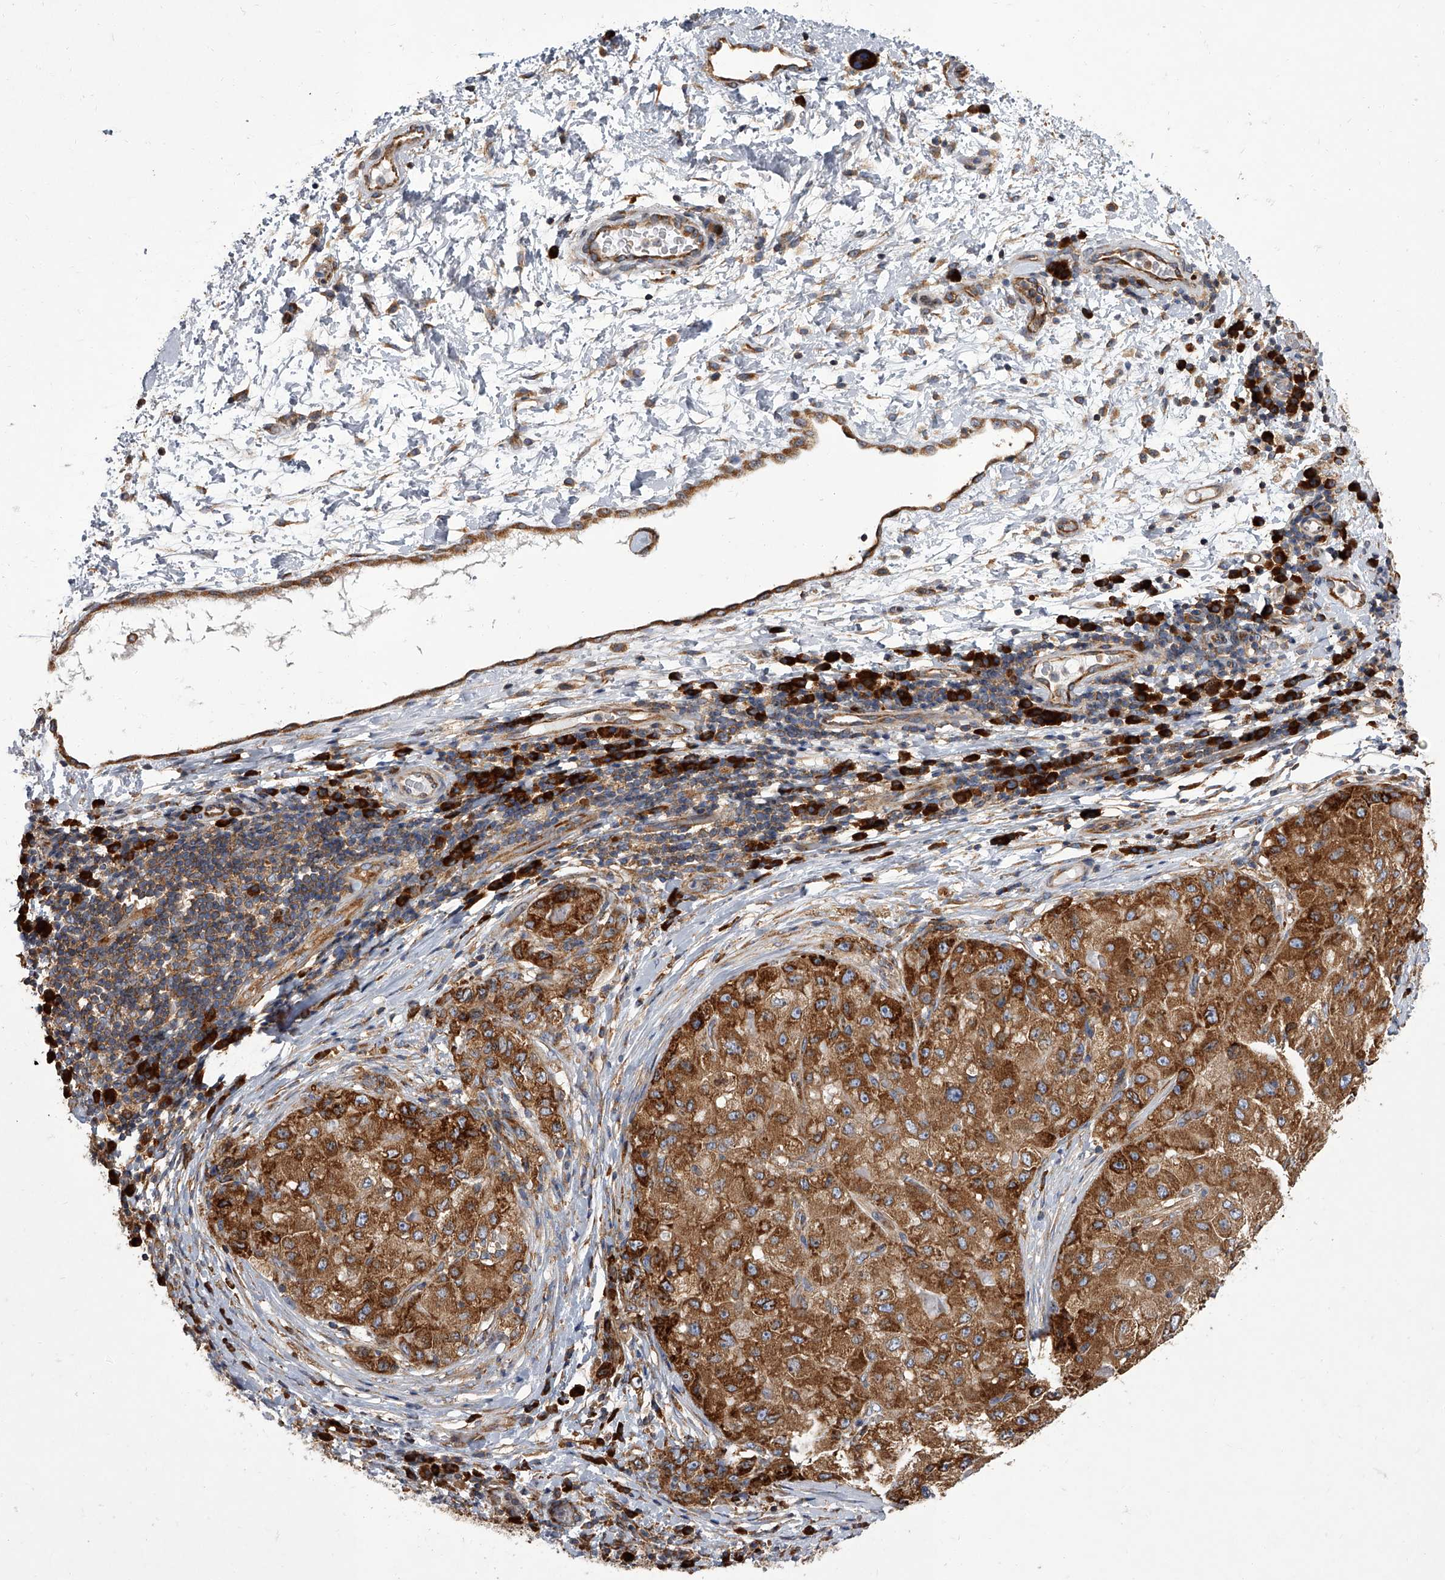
{"staining": {"intensity": "strong", "quantity": ">75%", "location": "cytoplasmic/membranous"}, "tissue": "liver cancer", "cell_type": "Tumor cells", "image_type": "cancer", "snomed": [{"axis": "morphology", "description": "Carcinoma, Hepatocellular, NOS"}, {"axis": "topography", "description": "Liver"}], "caption": "DAB immunohistochemical staining of human hepatocellular carcinoma (liver) displays strong cytoplasmic/membranous protein positivity in approximately >75% of tumor cells.", "gene": "EIF2S2", "patient": {"sex": "male", "age": 80}}